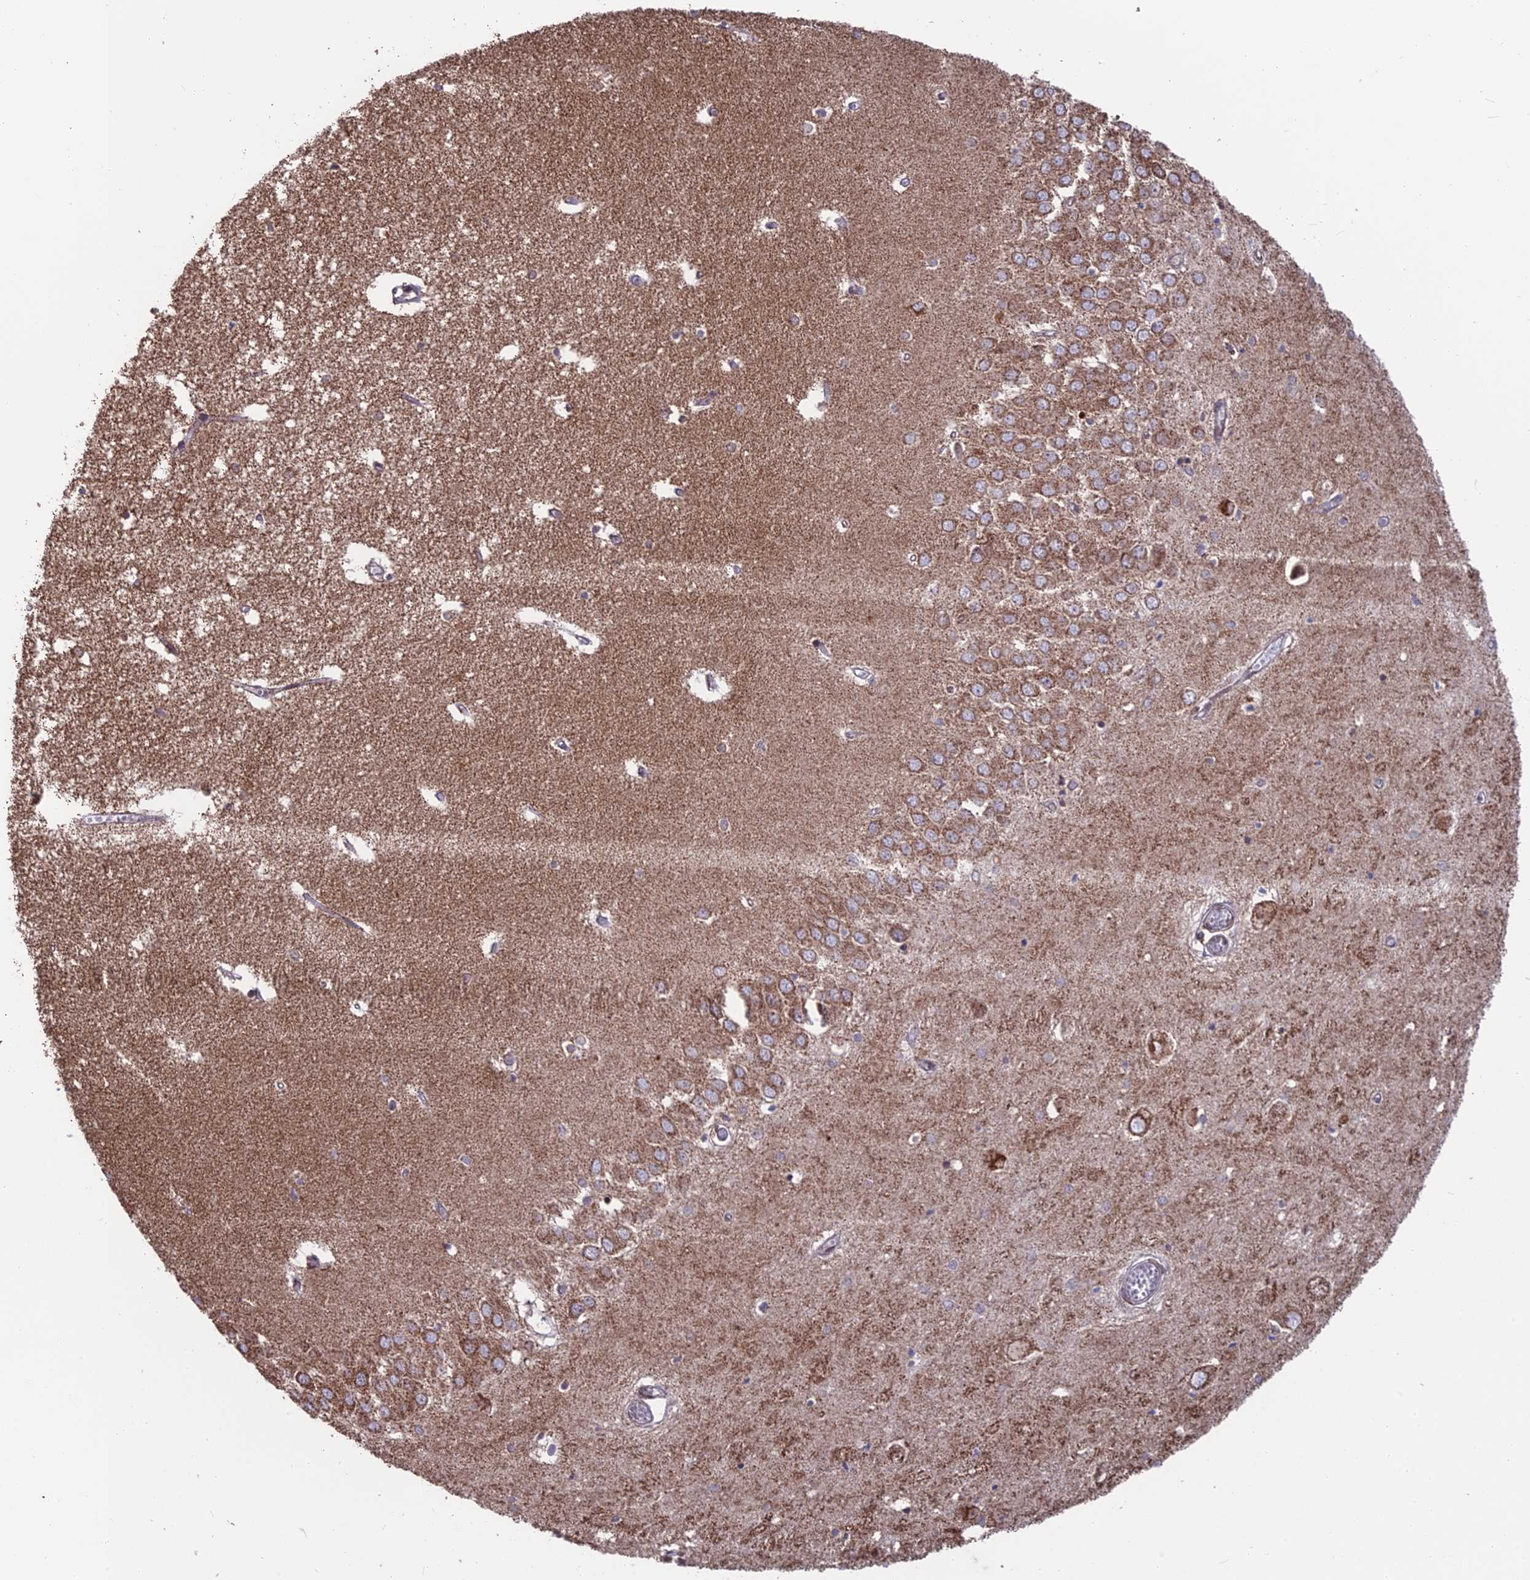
{"staining": {"intensity": "moderate", "quantity": "<25%", "location": "cytoplasmic/membranous"}, "tissue": "hippocampus", "cell_type": "Glial cells", "image_type": "normal", "snomed": [{"axis": "morphology", "description": "Normal tissue, NOS"}, {"axis": "topography", "description": "Hippocampus"}], "caption": "An immunohistochemistry (IHC) histopathology image of unremarkable tissue is shown. Protein staining in brown labels moderate cytoplasmic/membranous positivity in hippocampus within glial cells.", "gene": "CS", "patient": {"sex": "male", "age": 70}}